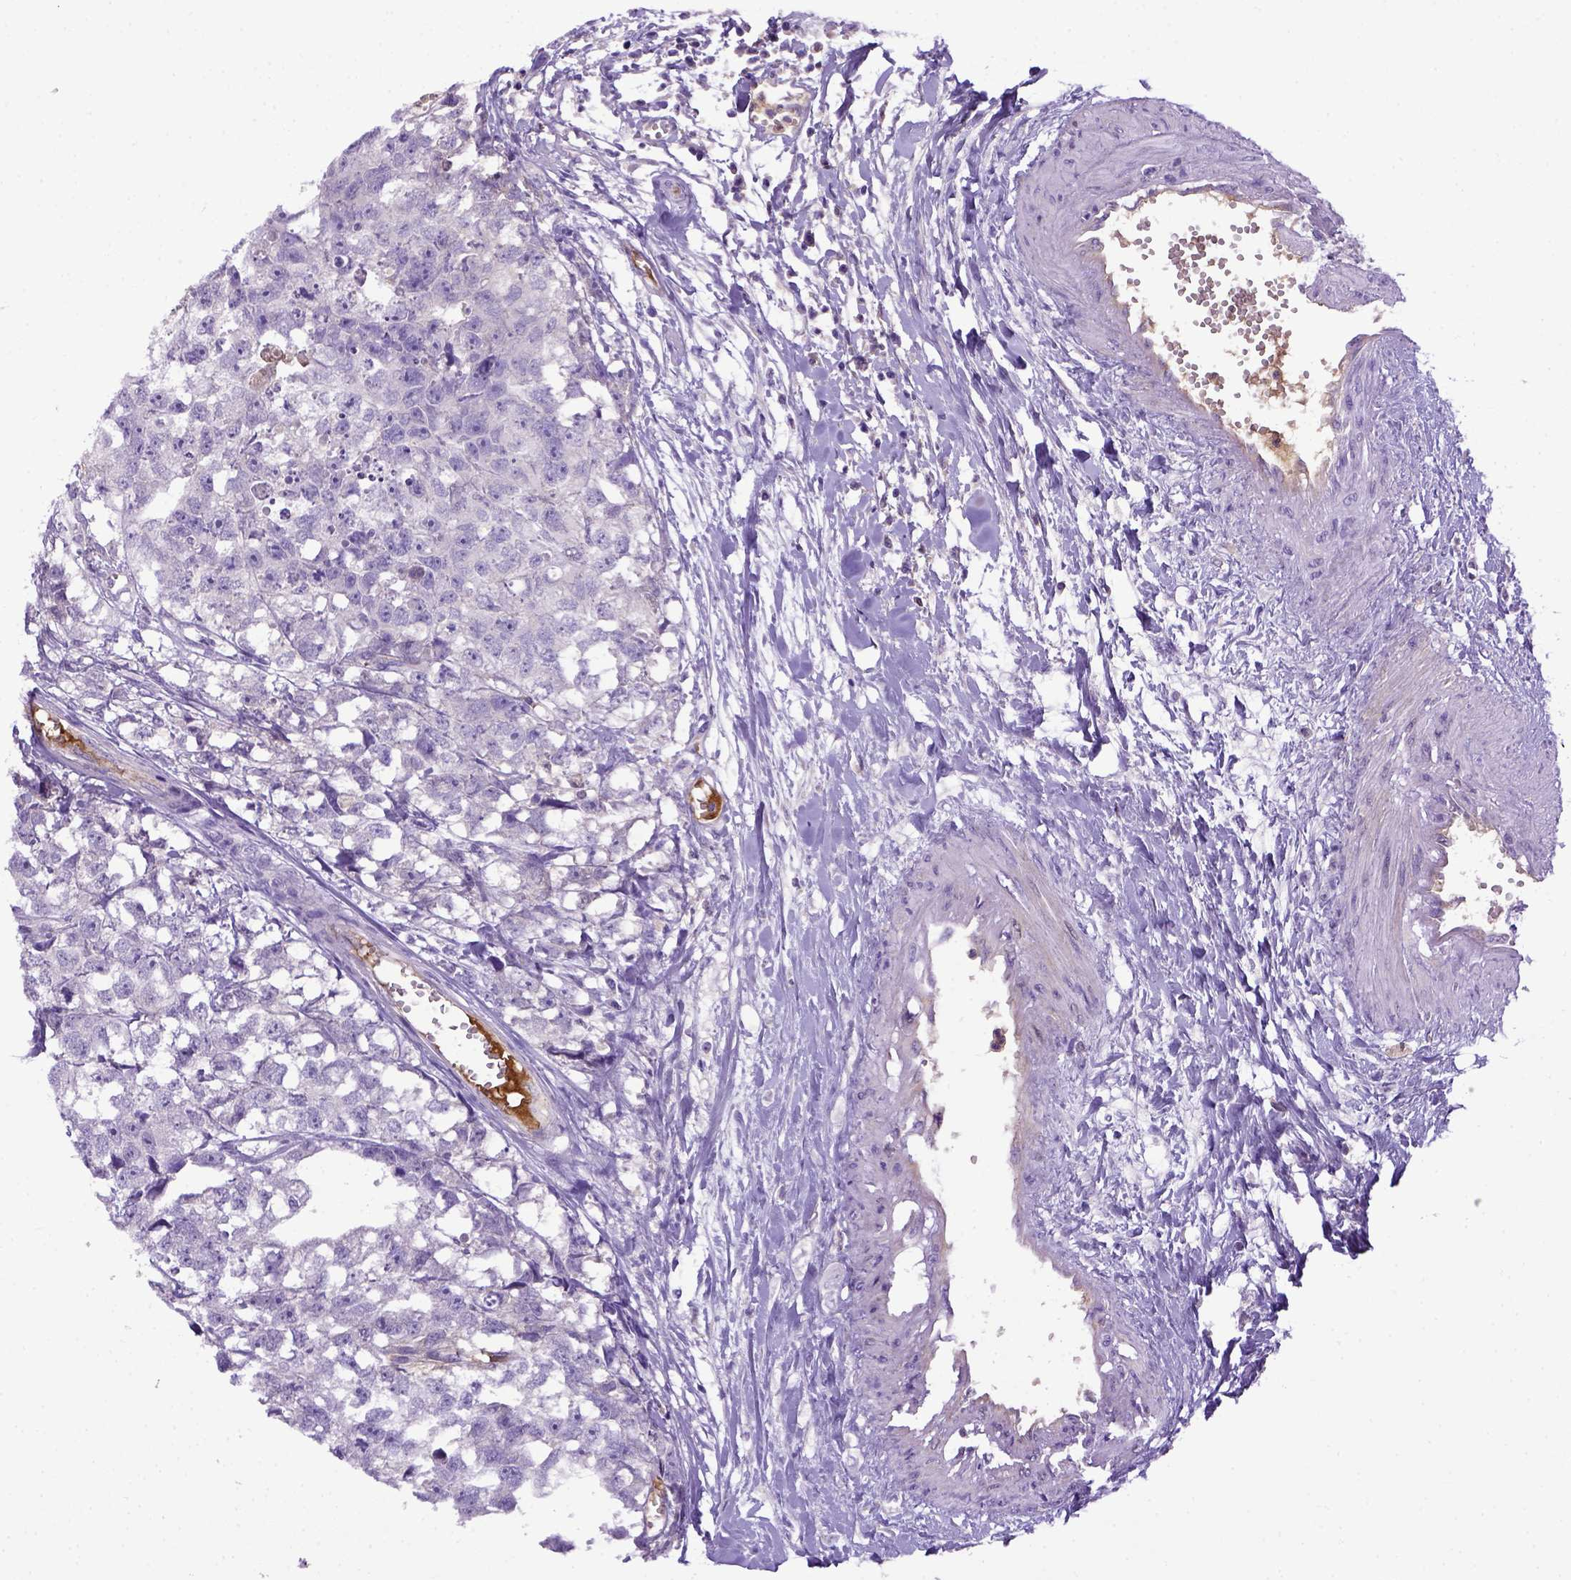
{"staining": {"intensity": "negative", "quantity": "none", "location": "none"}, "tissue": "testis cancer", "cell_type": "Tumor cells", "image_type": "cancer", "snomed": [{"axis": "morphology", "description": "Carcinoma, Embryonal, NOS"}, {"axis": "morphology", "description": "Teratoma, malignant, NOS"}, {"axis": "topography", "description": "Testis"}], "caption": "Tumor cells show no significant staining in testis cancer.", "gene": "ITIH4", "patient": {"sex": "male", "age": 44}}